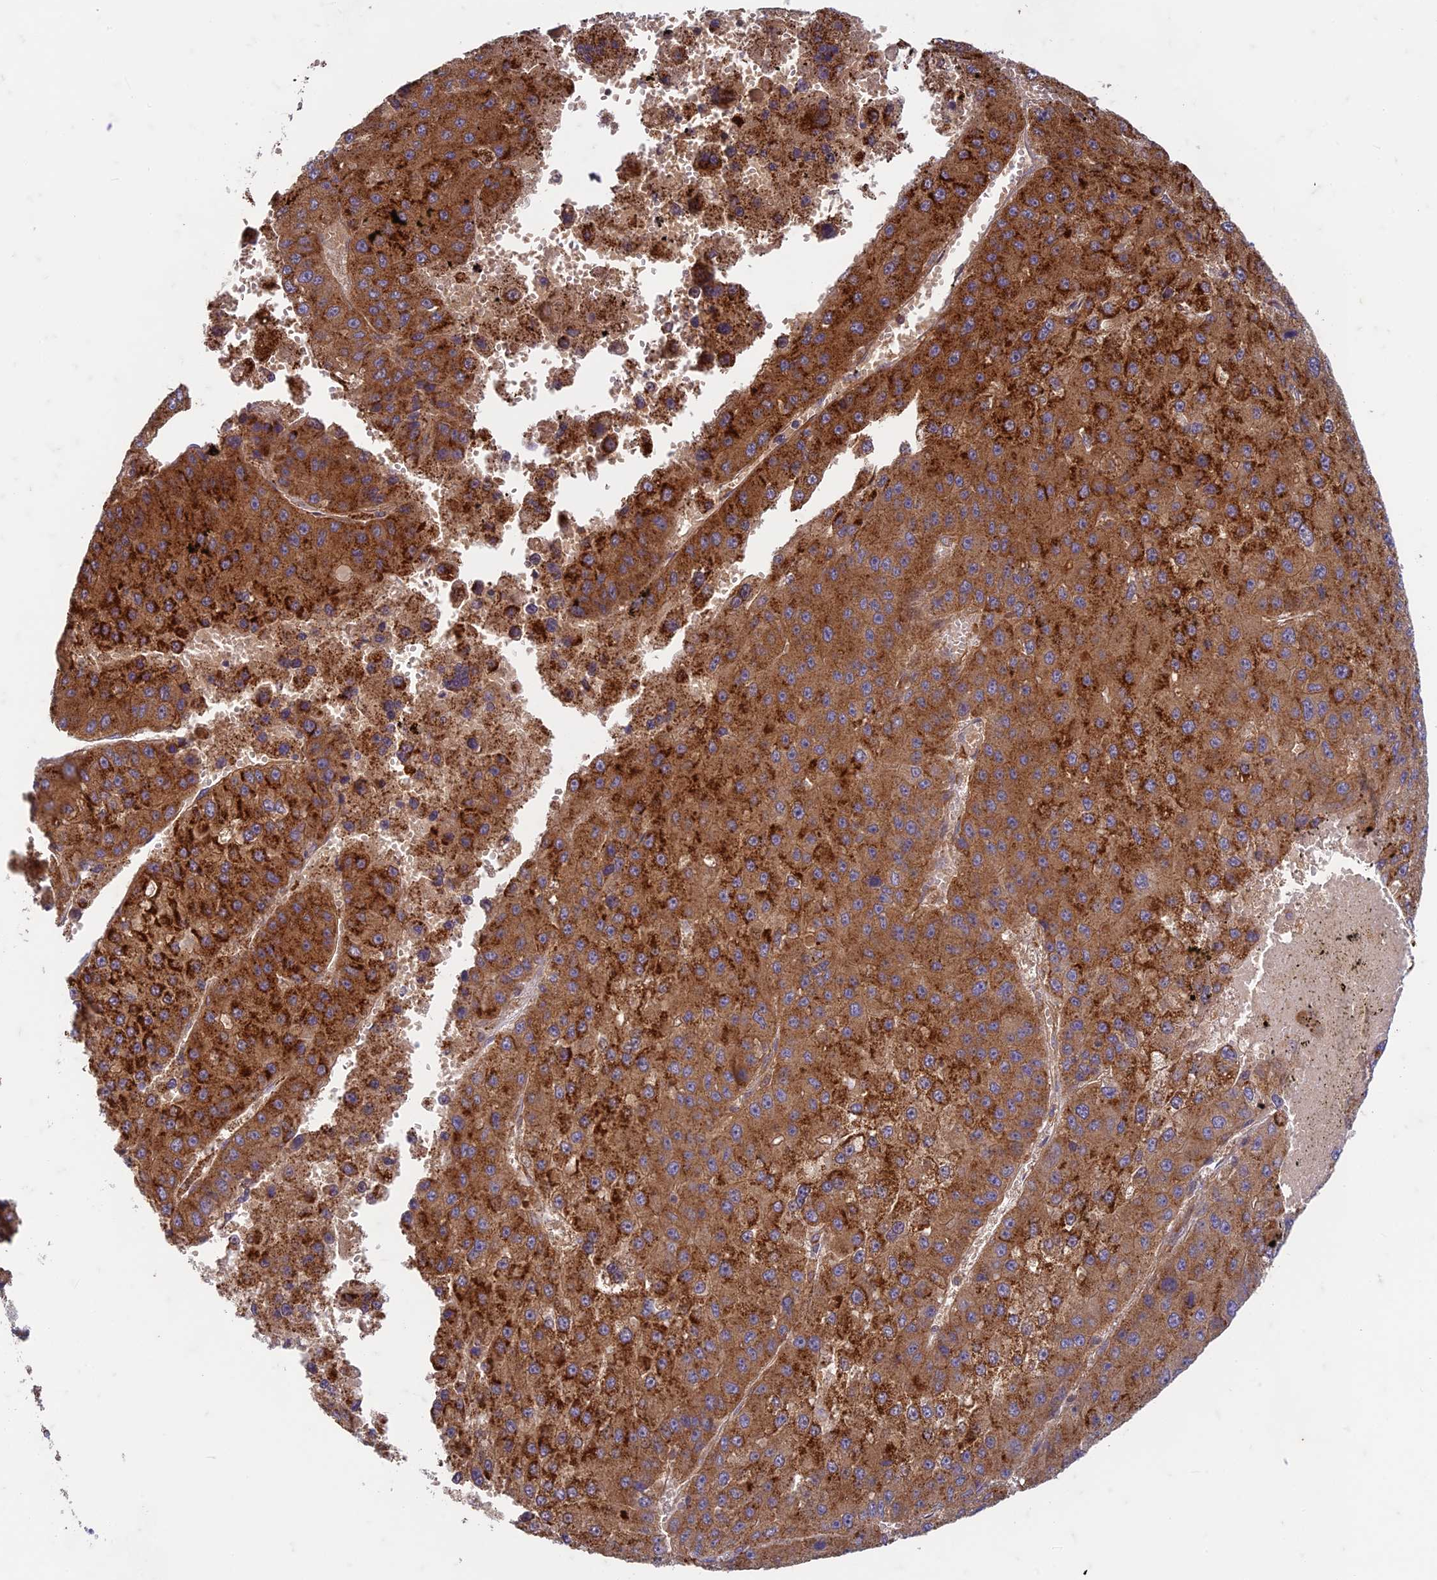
{"staining": {"intensity": "strong", "quantity": ">75%", "location": "cytoplasmic/membranous"}, "tissue": "liver cancer", "cell_type": "Tumor cells", "image_type": "cancer", "snomed": [{"axis": "morphology", "description": "Carcinoma, Hepatocellular, NOS"}, {"axis": "topography", "description": "Liver"}], "caption": "Hepatocellular carcinoma (liver) stained for a protein (brown) shows strong cytoplasmic/membranous positive expression in about >75% of tumor cells.", "gene": "TCF25", "patient": {"sex": "female", "age": 73}}